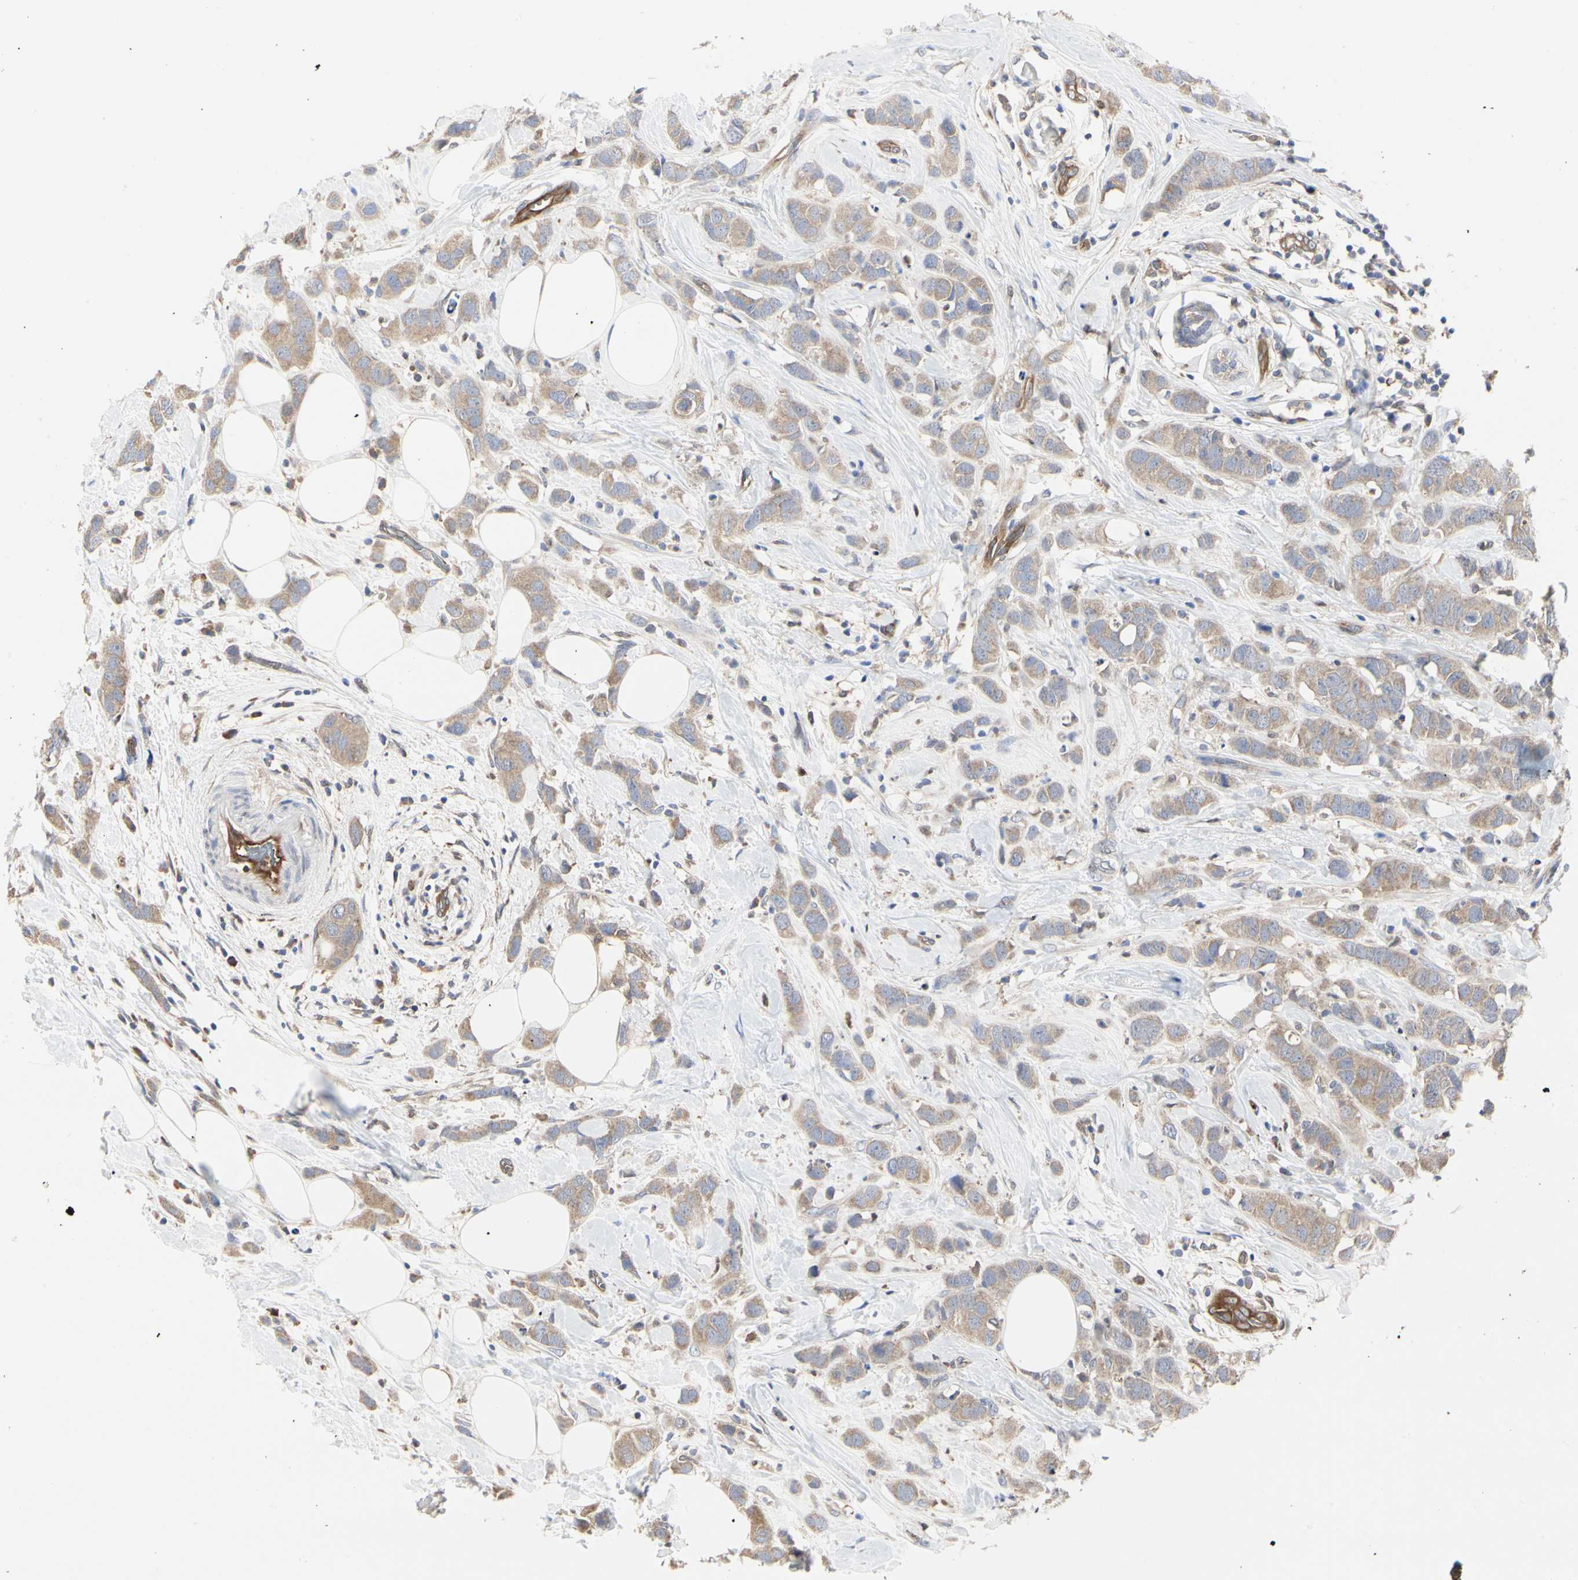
{"staining": {"intensity": "weak", "quantity": ">75%", "location": "cytoplasmic/membranous"}, "tissue": "breast cancer", "cell_type": "Tumor cells", "image_type": "cancer", "snomed": [{"axis": "morphology", "description": "Normal tissue, NOS"}, {"axis": "morphology", "description": "Duct carcinoma"}, {"axis": "topography", "description": "Breast"}], "caption": "Breast intraductal carcinoma stained with immunohistochemistry shows weak cytoplasmic/membranous staining in approximately >75% of tumor cells.", "gene": "C3orf52", "patient": {"sex": "female", "age": 50}}